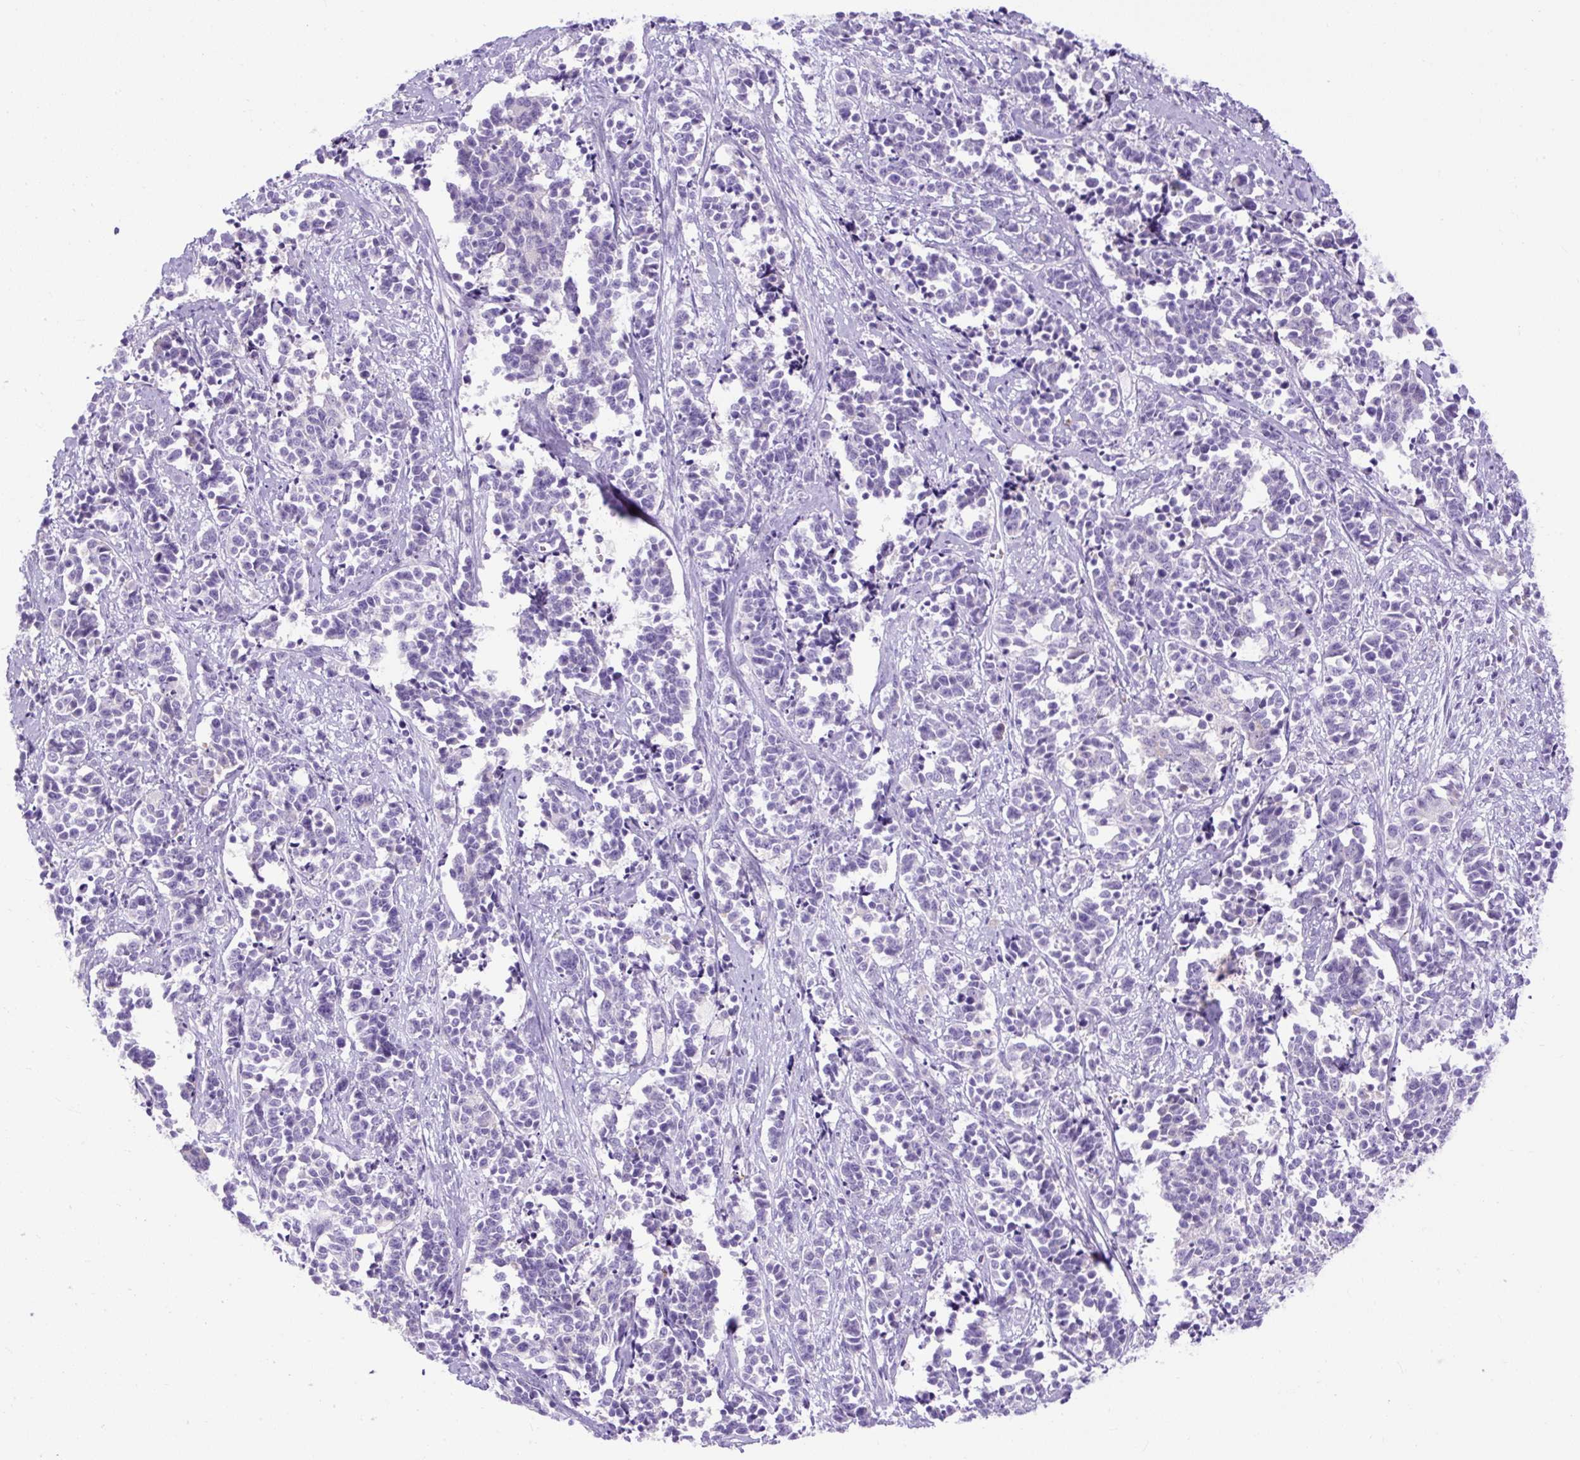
{"staining": {"intensity": "negative", "quantity": "none", "location": "none"}, "tissue": "cervical cancer", "cell_type": "Tumor cells", "image_type": "cancer", "snomed": [{"axis": "morphology", "description": "Normal tissue, NOS"}, {"axis": "morphology", "description": "Squamous cell carcinoma, NOS"}, {"axis": "topography", "description": "Cervix"}], "caption": "A photomicrograph of cervical squamous cell carcinoma stained for a protein displays no brown staining in tumor cells.", "gene": "SPTBN5", "patient": {"sex": "female", "age": 35}}